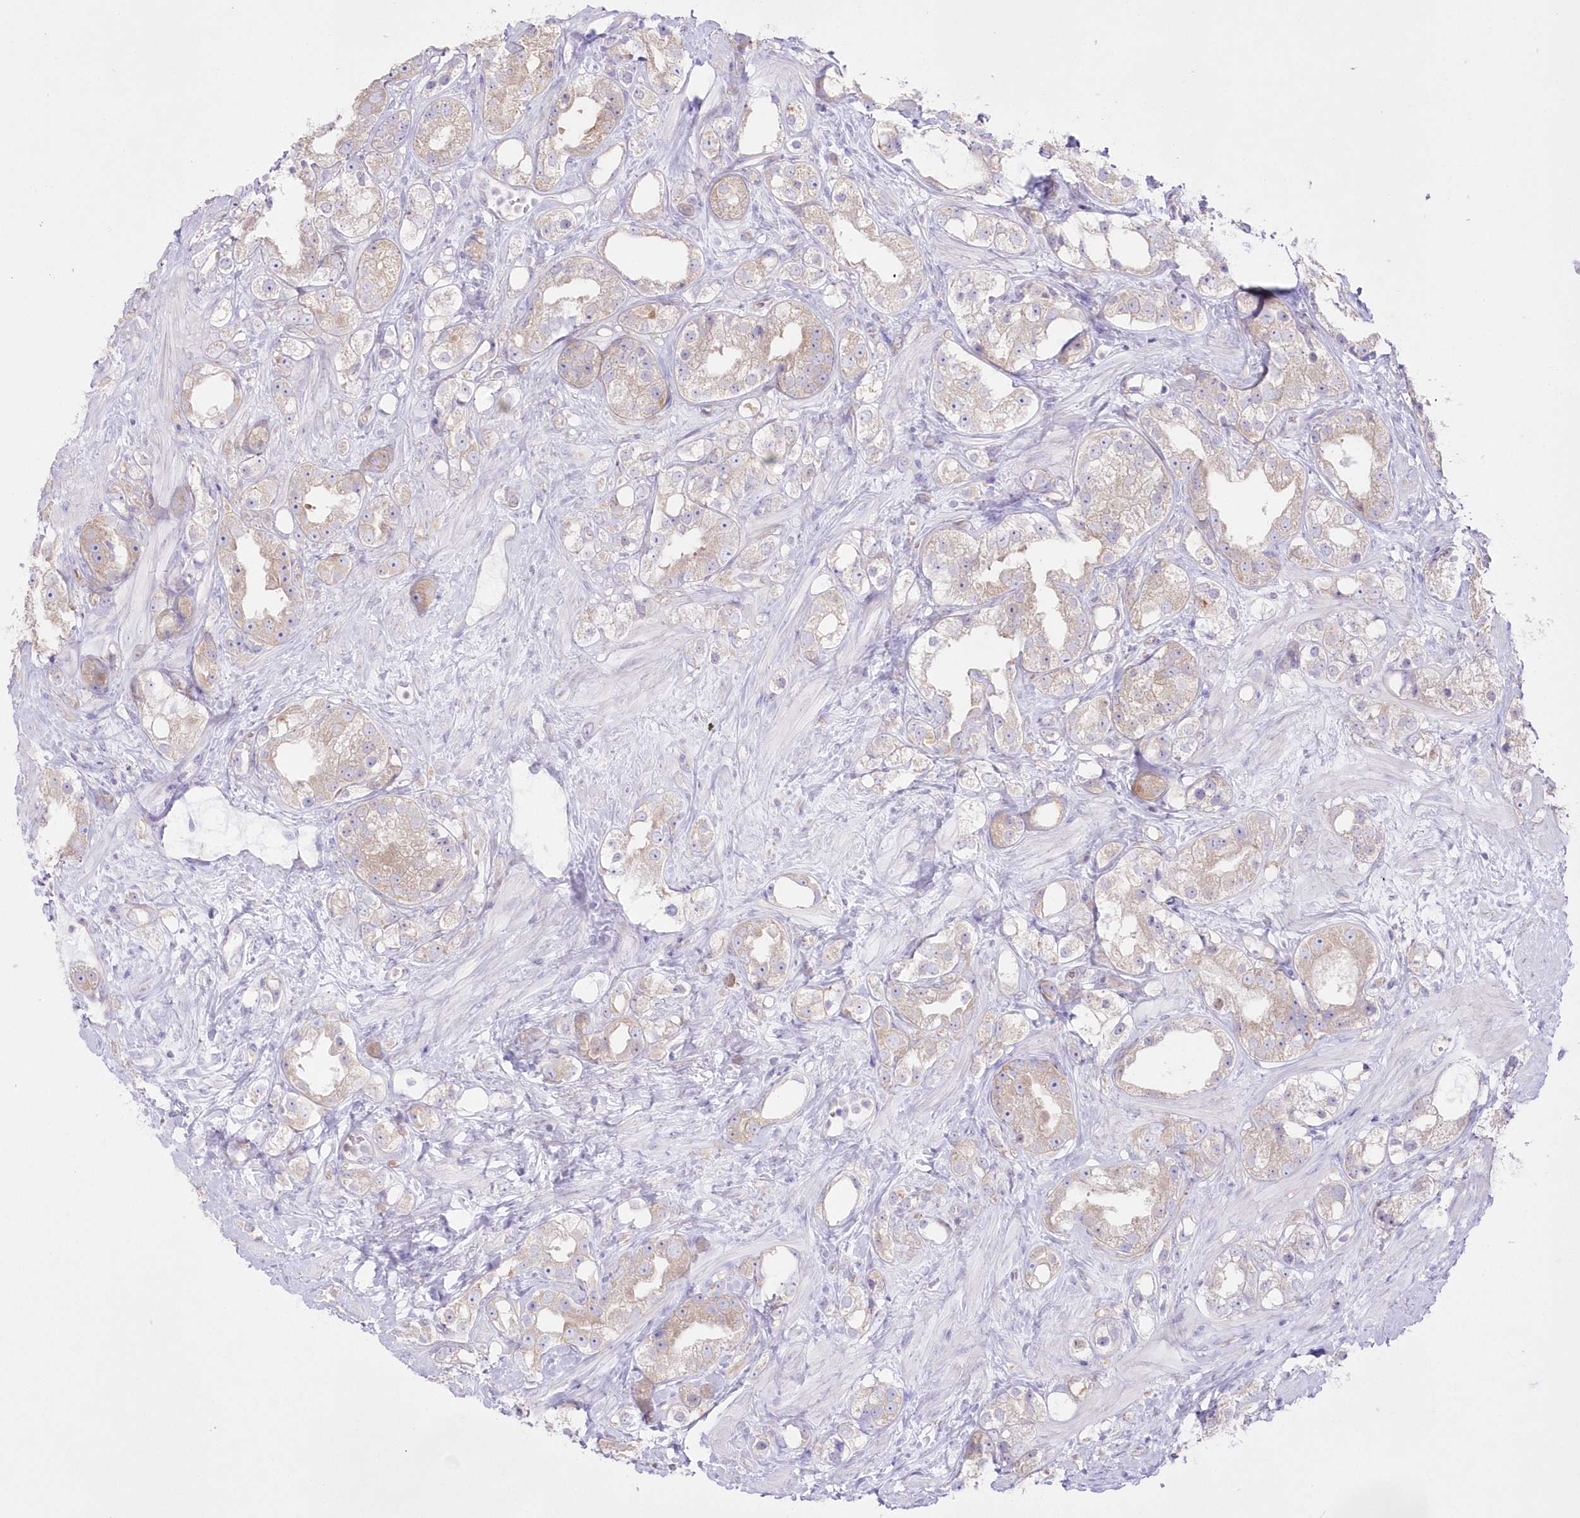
{"staining": {"intensity": "weak", "quantity": ">75%", "location": "cytoplasmic/membranous"}, "tissue": "prostate cancer", "cell_type": "Tumor cells", "image_type": "cancer", "snomed": [{"axis": "morphology", "description": "Adenocarcinoma, NOS"}, {"axis": "topography", "description": "Prostate"}], "caption": "The micrograph exhibits a brown stain indicating the presence of a protein in the cytoplasmic/membranous of tumor cells in prostate adenocarcinoma.", "gene": "ZNF843", "patient": {"sex": "male", "age": 79}}